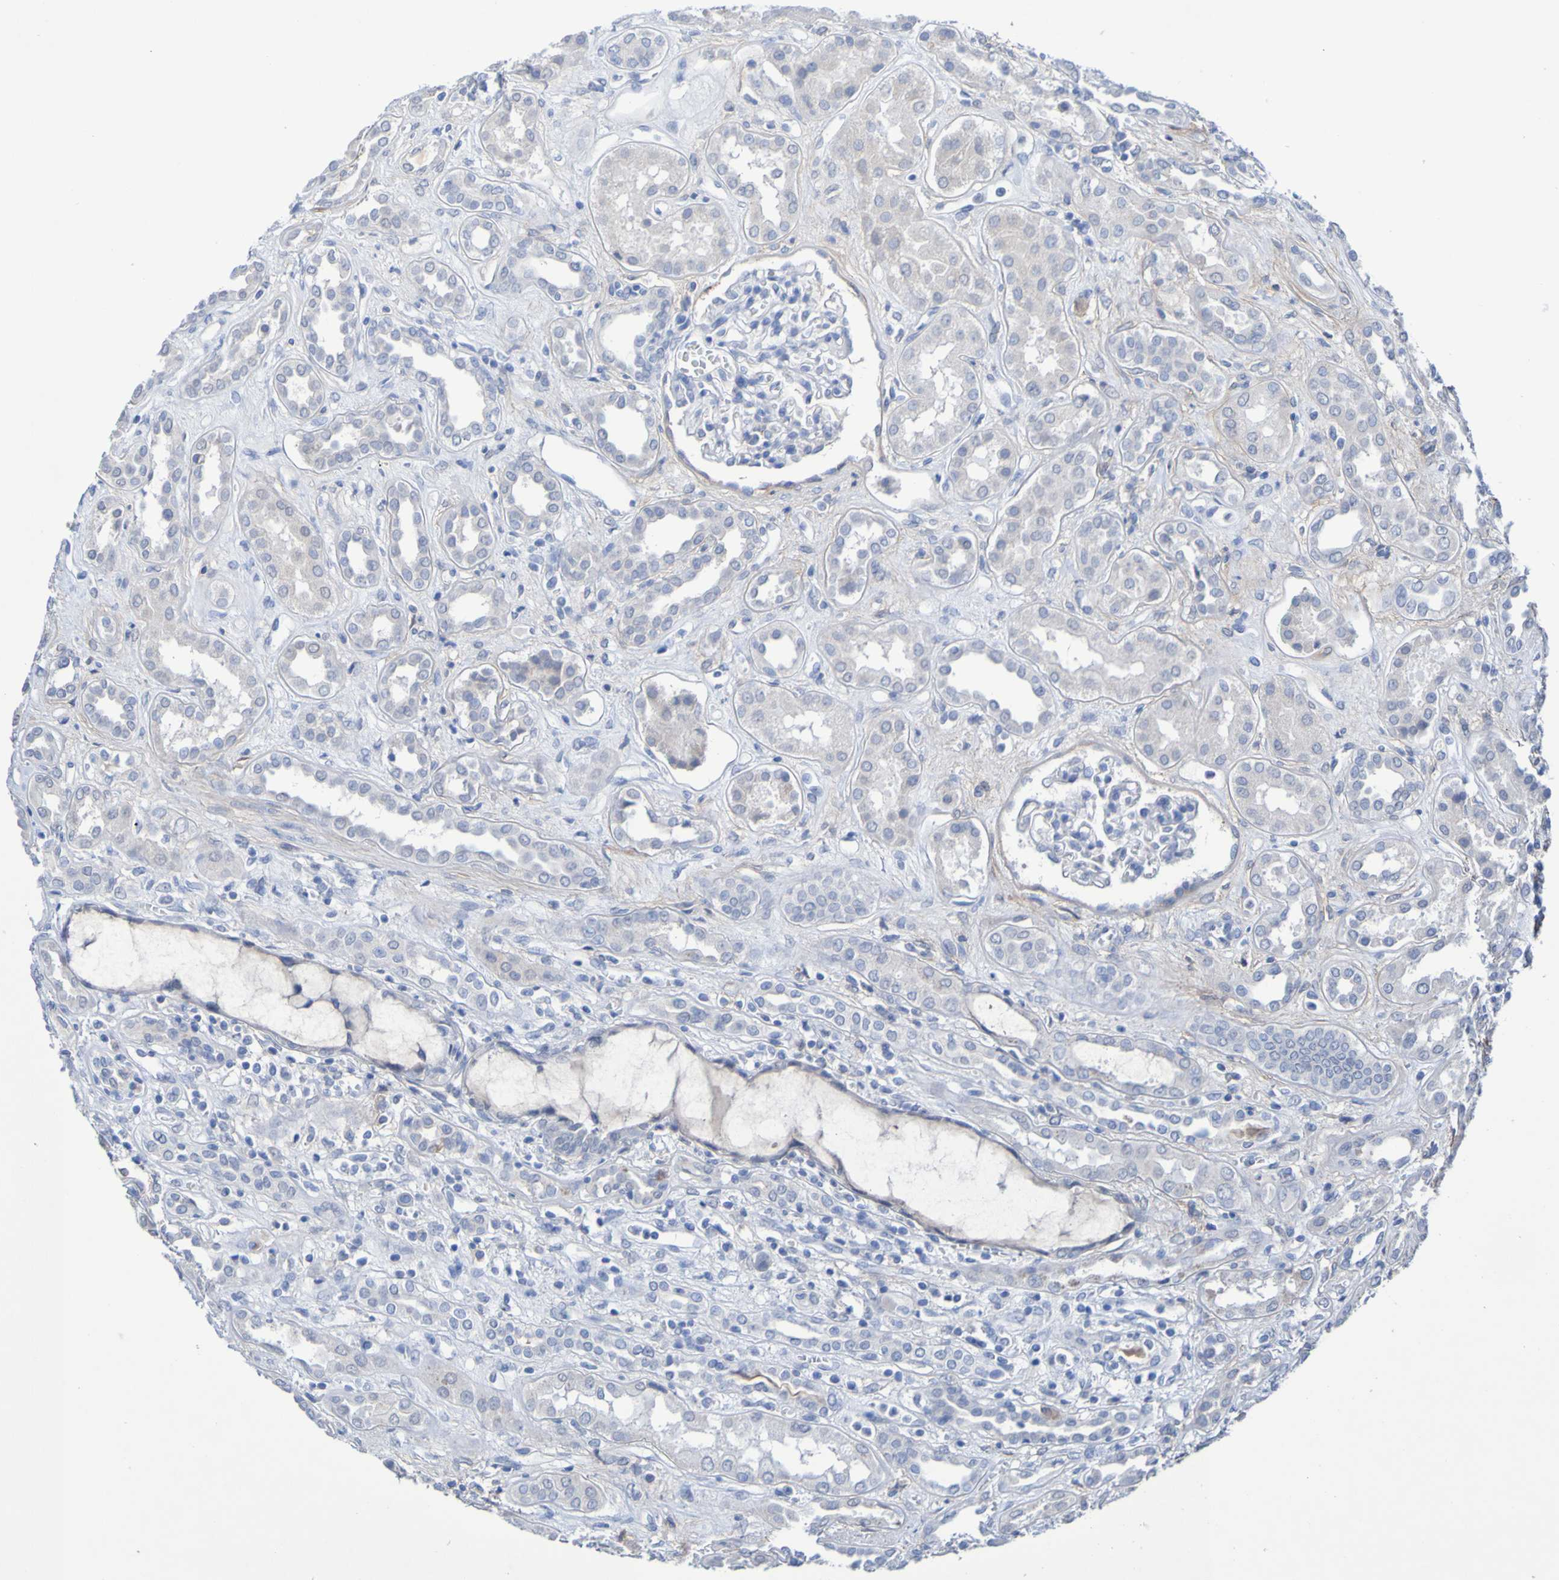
{"staining": {"intensity": "negative", "quantity": "none", "location": "none"}, "tissue": "kidney", "cell_type": "Cells in glomeruli", "image_type": "normal", "snomed": [{"axis": "morphology", "description": "Normal tissue, NOS"}, {"axis": "topography", "description": "Kidney"}], "caption": "IHC of normal human kidney reveals no expression in cells in glomeruli. Nuclei are stained in blue.", "gene": "SGCB", "patient": {"sex": "male", "age": 59}}